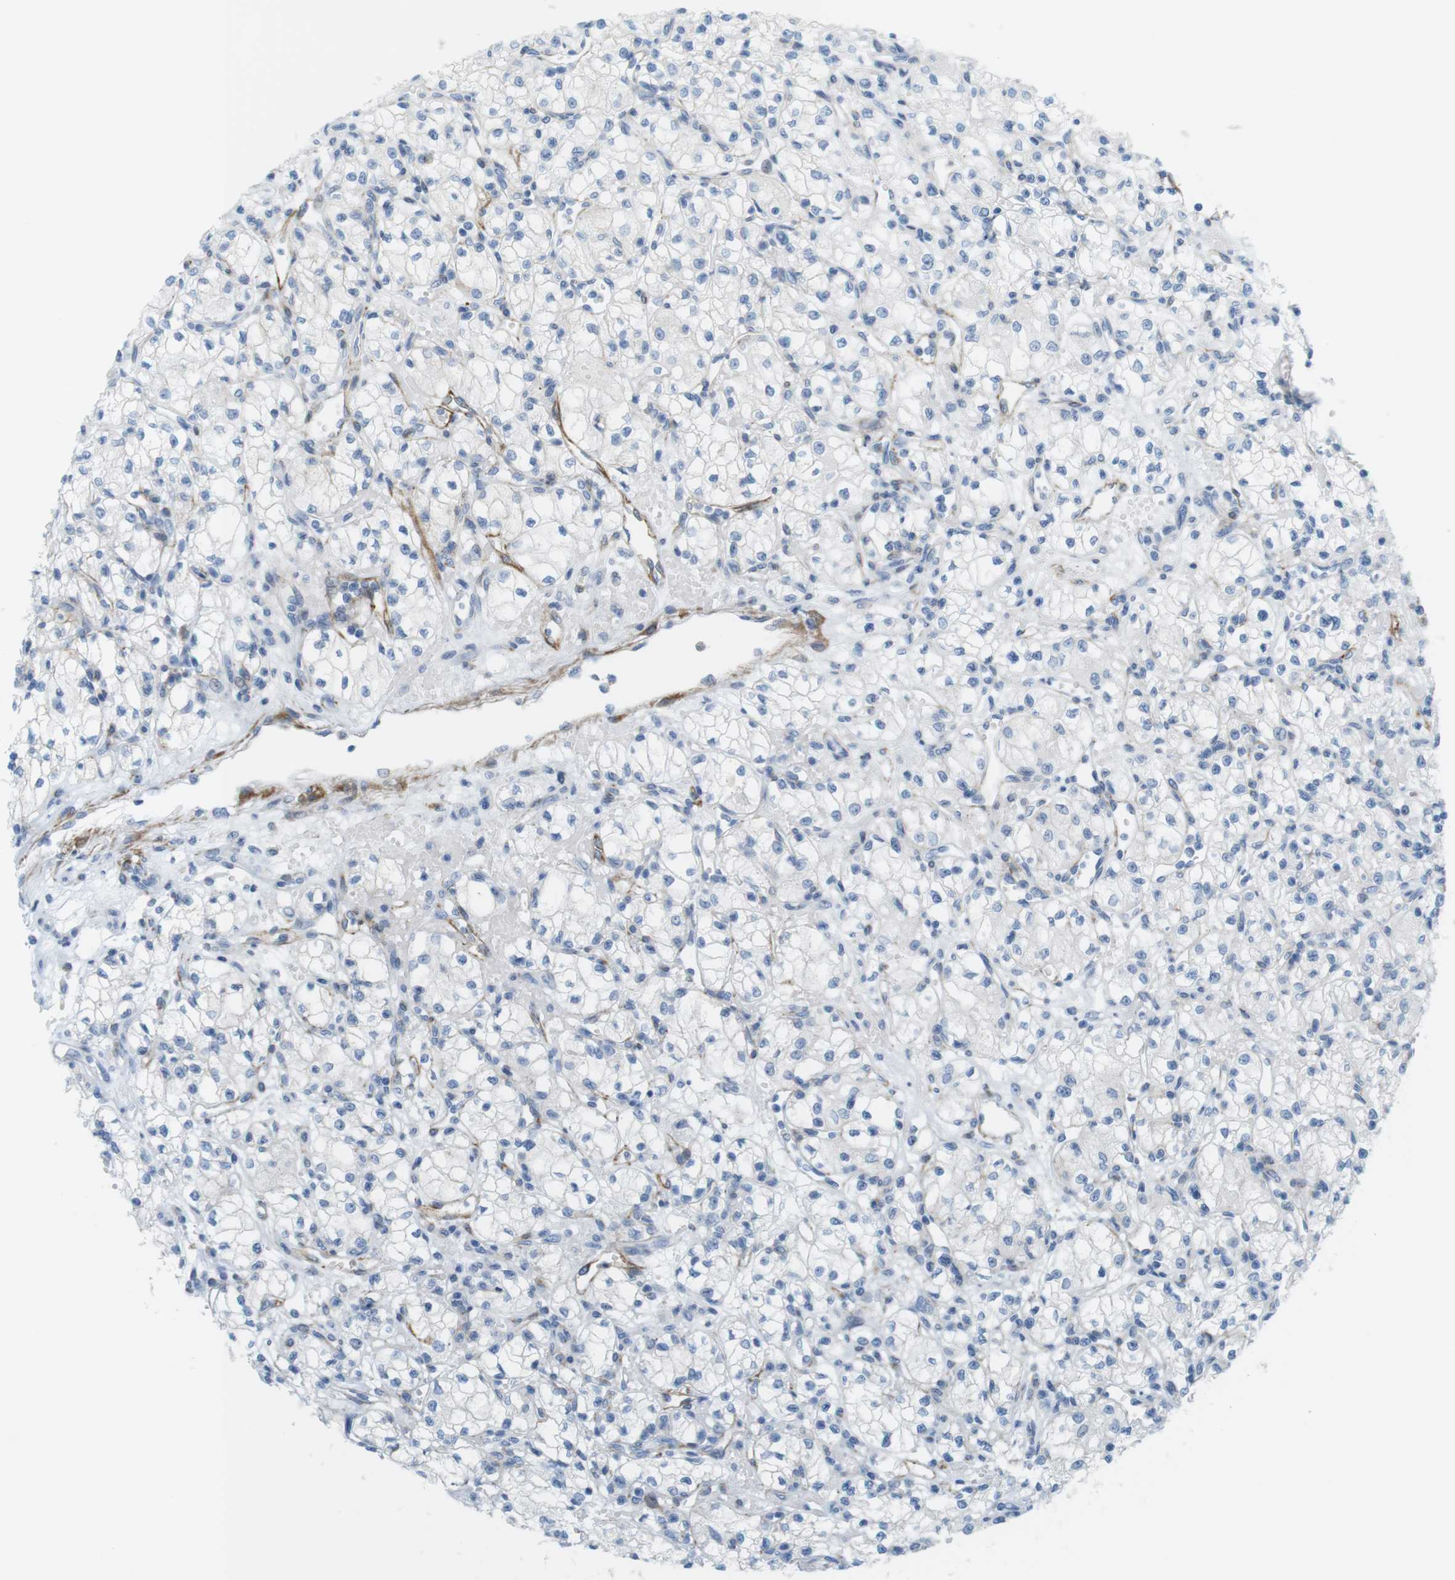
{"staining": {"intensity": "negative", "quantity": "none", "location": "none"}, "tissue": "renal cancer", "cell_type": "Tumor cells", "image_type": "cancer", "snomed": [{"axis": "morphology", "description": "Normal tissue, NOS"}, {"axis": "morphology", "description": "Adenocarcinoma, NOS"}, {"axis": "topography", "description": "Kidney"}], "caption": "This is a histopathology image of immunohistochemistry staining of renal adenocarcinoma, which shows no staining in tumor cells. (DAB (3,3'-diaminobenzidine) immunohistochemistry with hematoxylin counter stain).", "gene": "MYH9", "patient": {"sex": "male", "age": 59}}